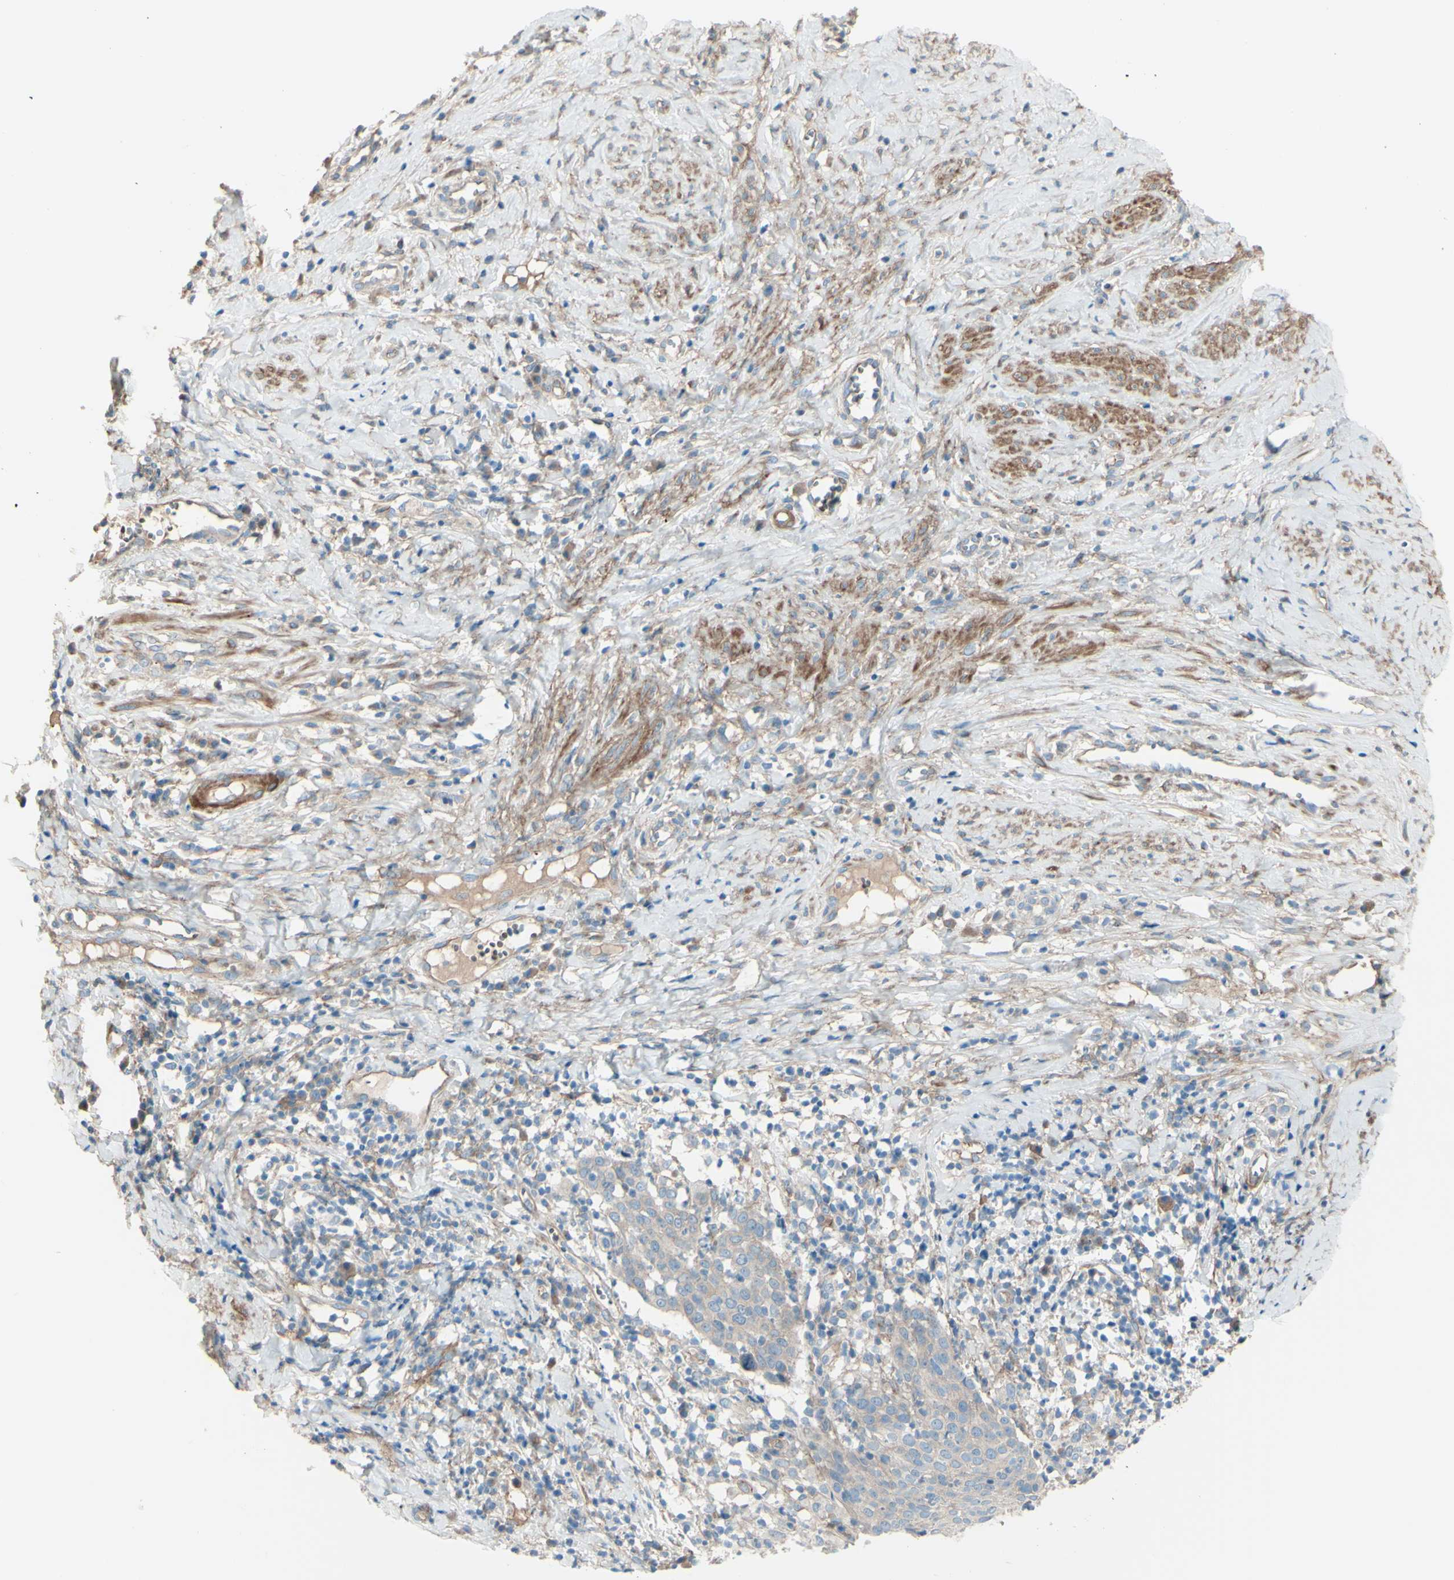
{"staining": {"intensity": "weak", "quantity": ">75%", "location": "cytoplasmic/membranous"}, "tissue": "cervical cancer", "cell_type": "Tumor cells", "image_type": "cancer", "snomed": [{"axis": "morphology", "description": "Squamous cell carcinoma, NOS"}, {"axis": "topography", "description": "Cervix"}], "caption": "Tumor cells demonstrate low levels of weak cytoplasmic/membranous positivity in approximately >75% of cells in squamous cell carcinoma (cervical). The staining was performed using DAB (3,3'-diaminobenzidine) to visualize the protein expression in brown, while the nuclei were stained in blue with hematoxylin (Magnification: 20x).", "gene": "PCDHGA2", "patient": {"sex": "female", "age": 40}}